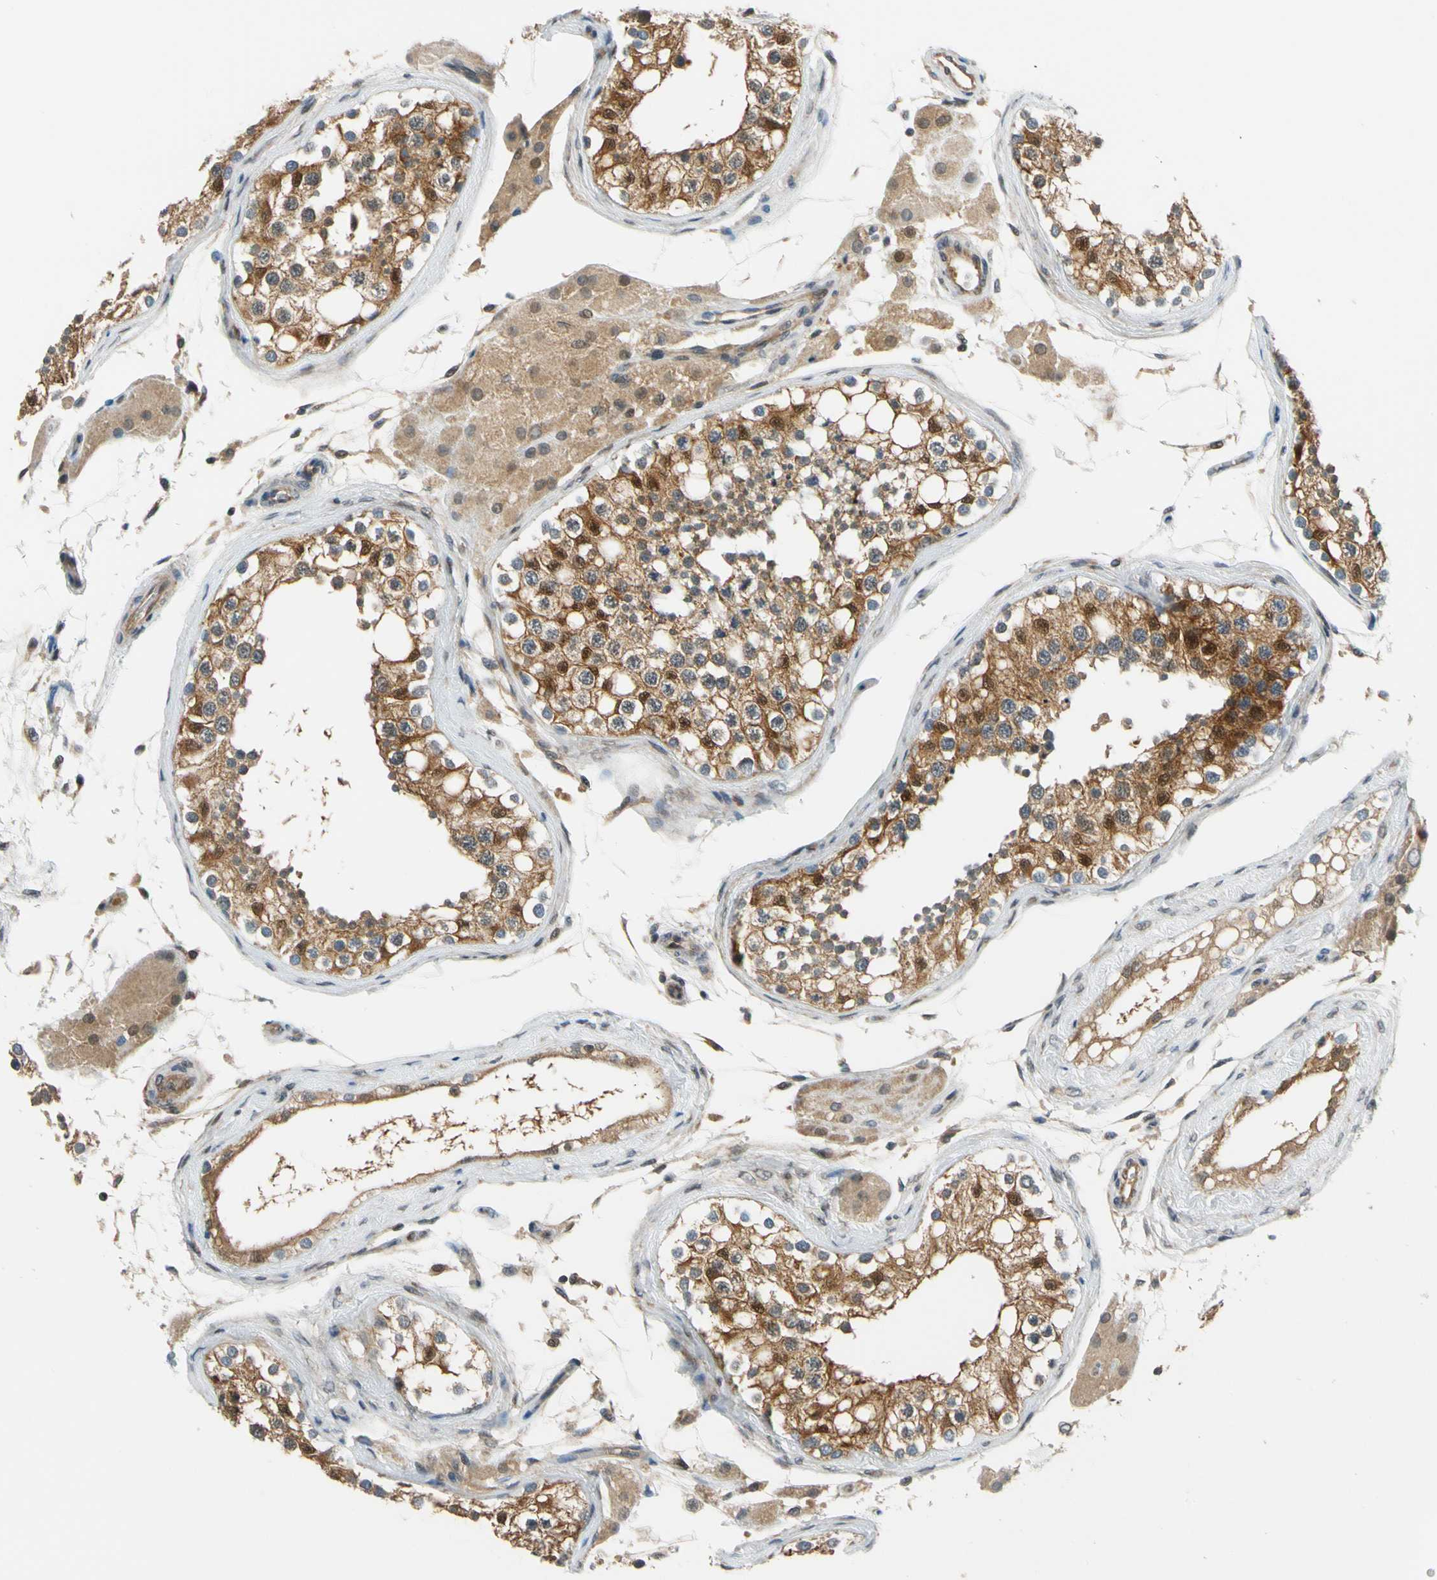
{"staining": {"intensity": "strong", "quantity": ">75%", "location": "cytoplasmic/membranous,nuclear"}, "tissue": "testis", "cell_type": "Cells in seminiferous ducts", "image_type": "normal", "snomed": [{"axis": "morphology", "description": "Normal tissue, NOS"}, {"axis": "topography", "description": "Testis"}], "caption": "Immunohistochemistry (IHC) of unremarkable human testis demonstrates high levels of strong cytoplasmic/membranous,nuclear positivity in approximately >75% of cells in seminiferous ducts. (Brightfield microscopy of DAB IHC at high magnification).", "gene": "MAPK9", "patient": {"sex": "male", "age": 68}}